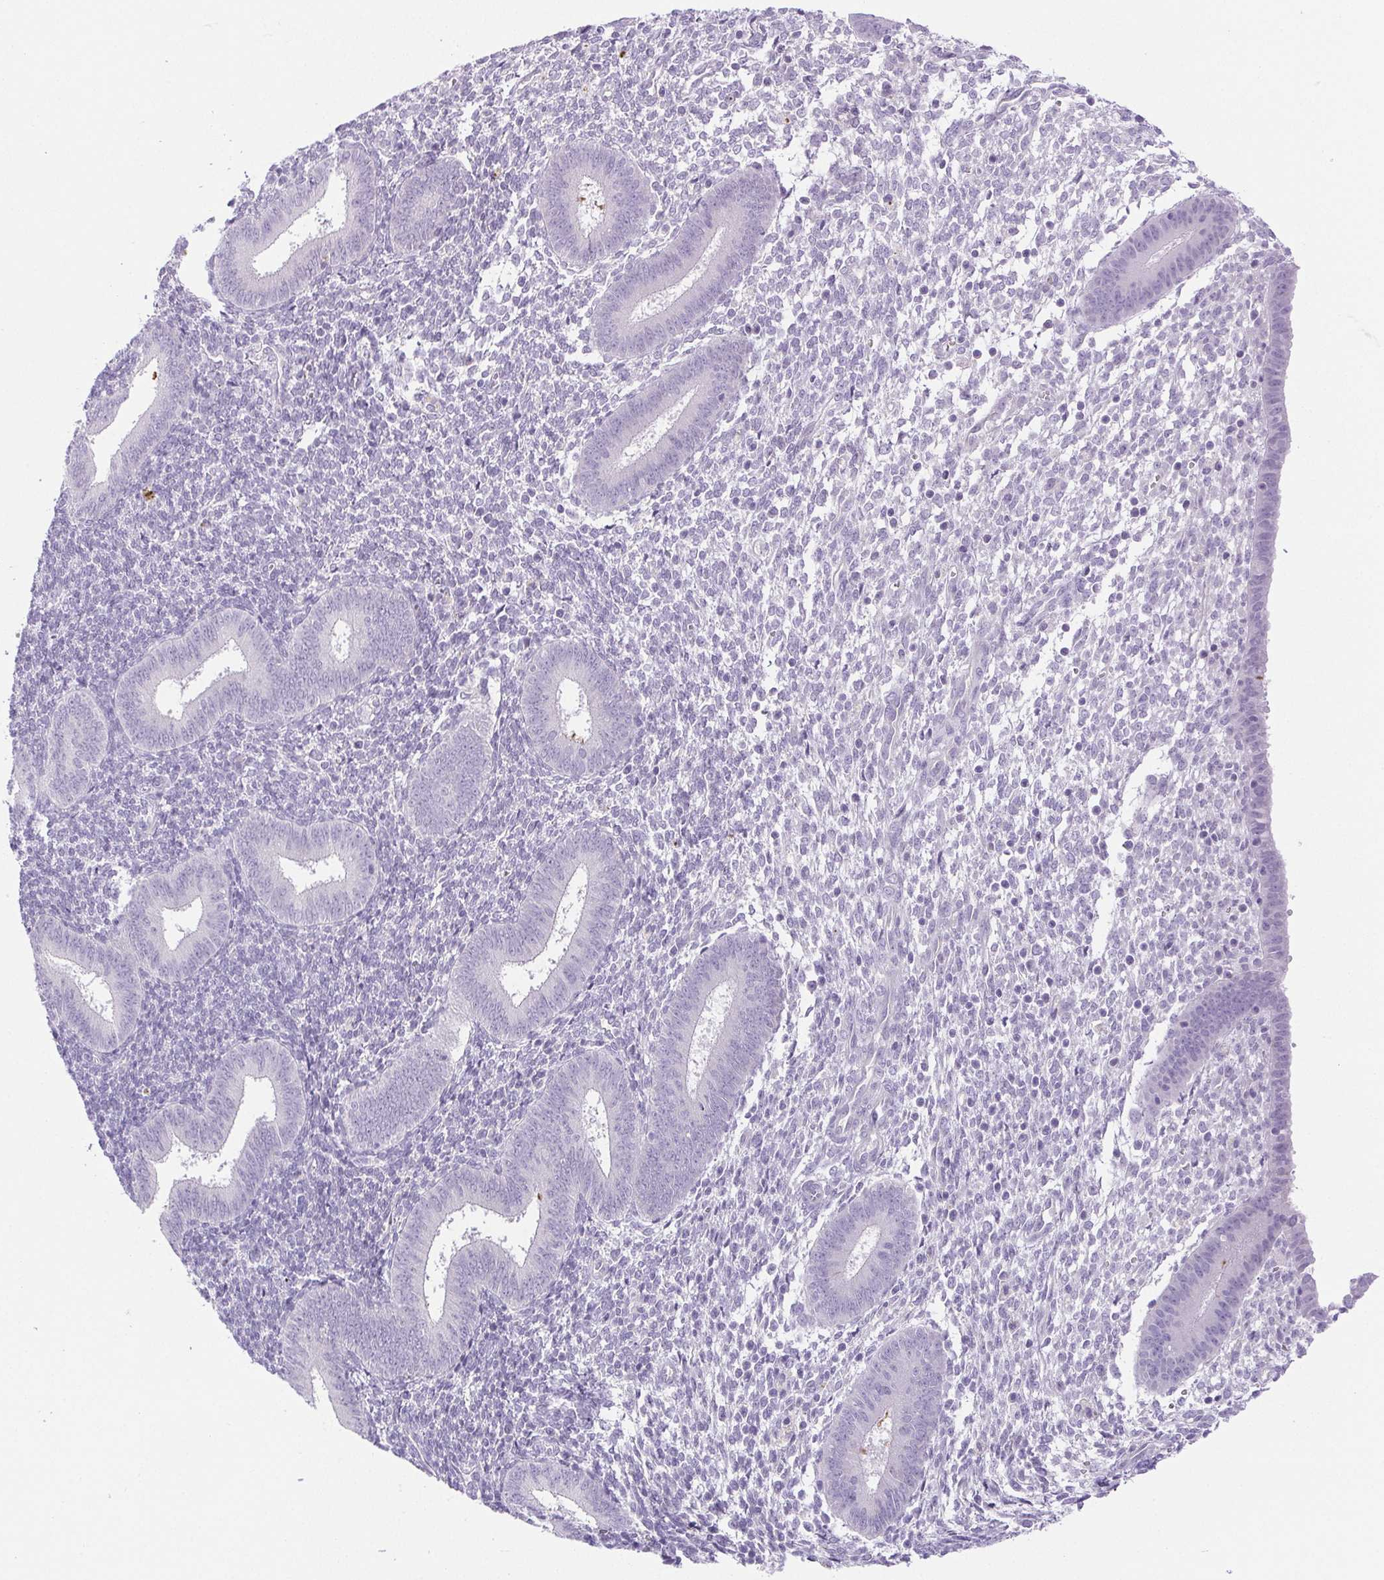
{"staining": {"intensity": "negative", "quantity": "none", "location": "none"}, "tissue": "endometrium", "cell_type": "Cells in endometrial stroma", "image_type": "normal", "snomed": [{"axis": "morphology", "description": "Normal tissue, NOS"}, {"axis": "topography", "description": "Endometrium"}], "caption": "Endometrium was stained to show a protein in brown. There is no significant positivity in cells in endometrial stroma. (DAB (3,3'-diaminobenzidine) immunohistochemistry (IHC) visualized using brightfield microscopy, high magnification).", "gene": "PAPPA2", "patient": {"sex": "female", "age": 25}}